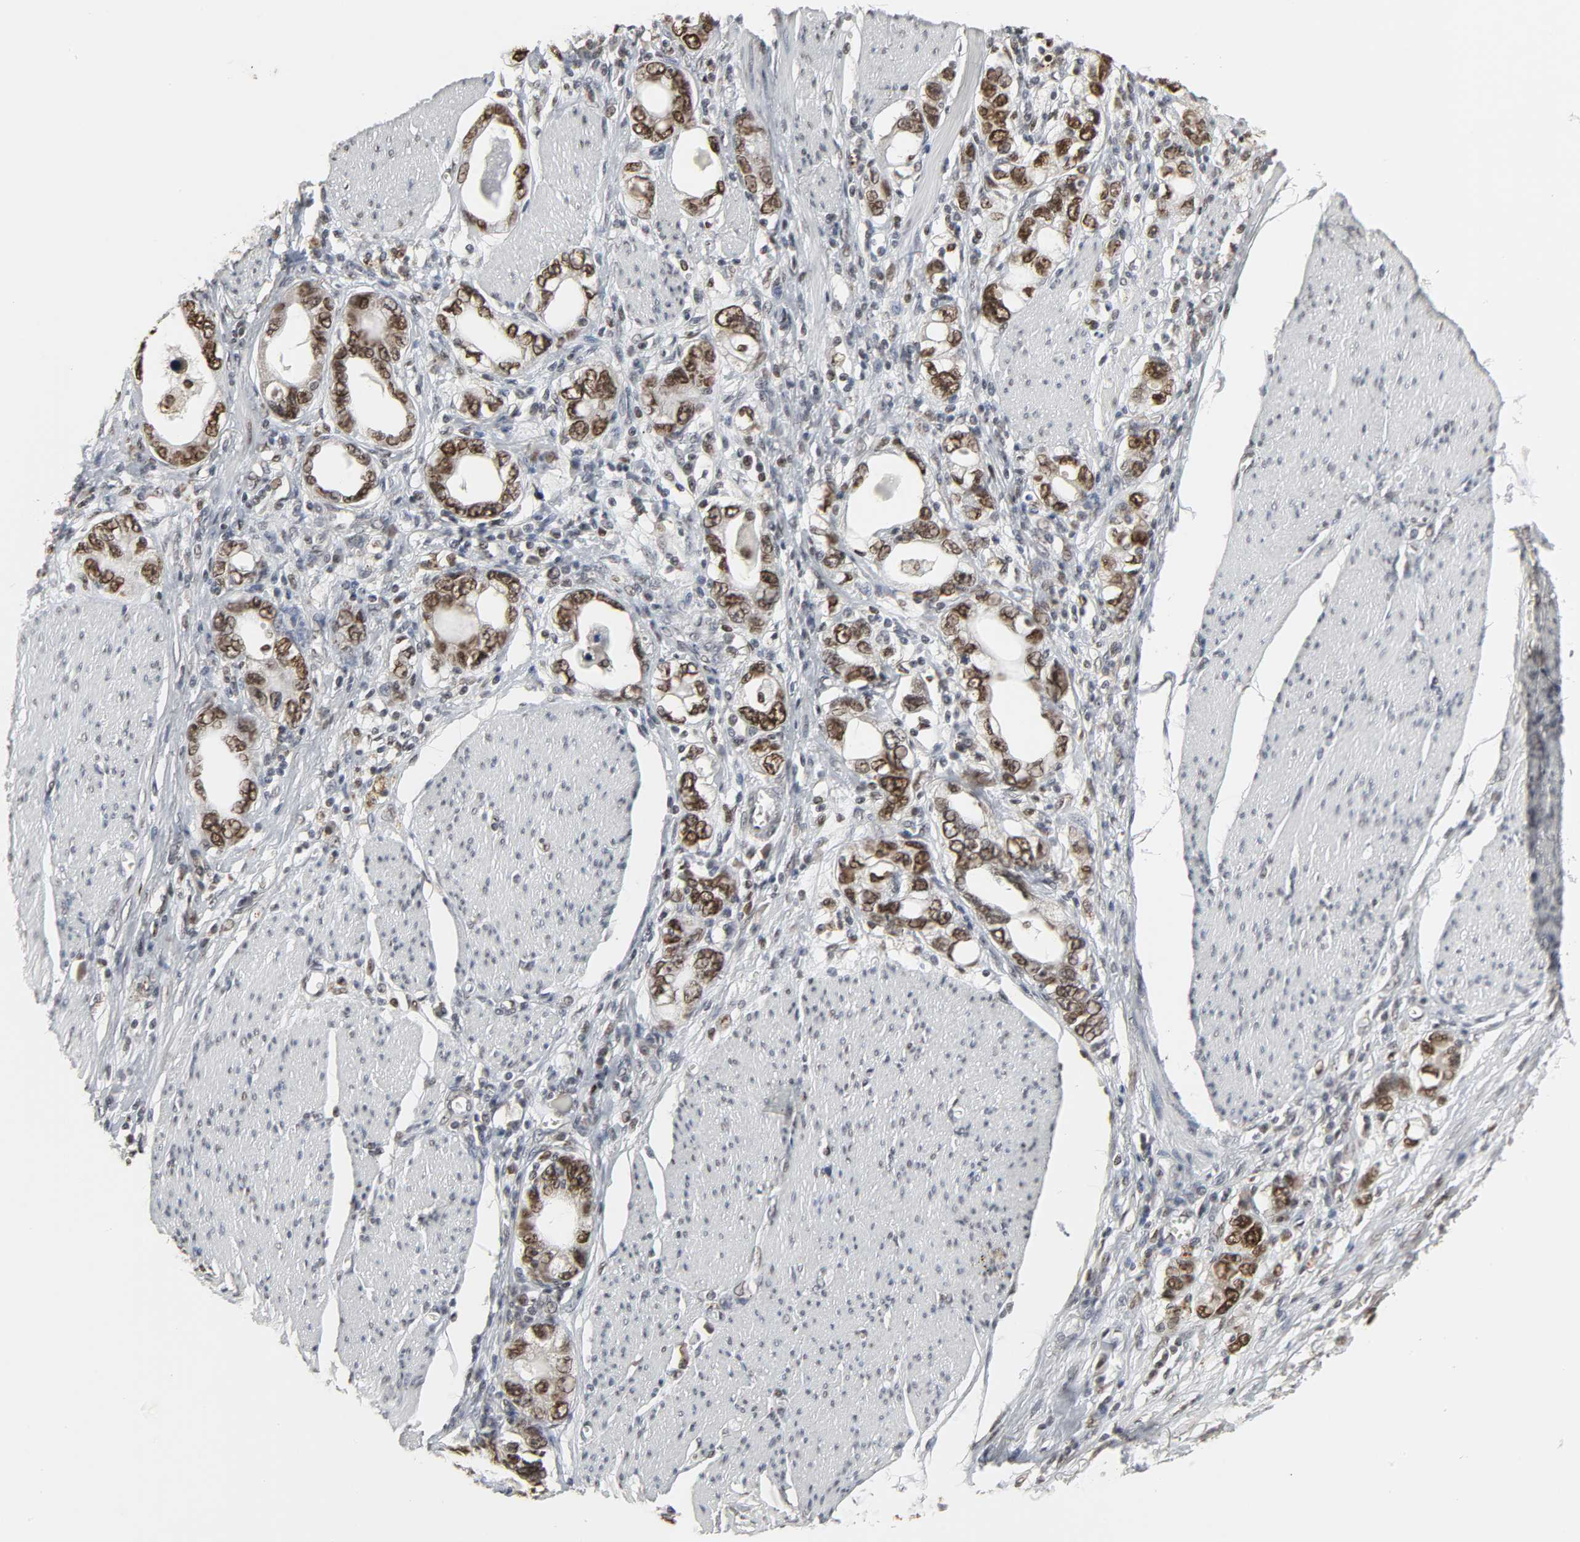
{"staining": {"intensity": "moderate", "quantity": ">75%", "location": "nuclear"}, "tissue": "stomach cancer", "cell_type": "Tumor cells", "image_type": "cancer", "snomed": [{"axis": "morphology", "description": "Adenocarcinoma, NOS"}, {"axis": "topography", "description": "Stomach, lower"}], "caption": "Protein expression analysis of human stomach adenocarcinoma reveals moderate nuclear expression in about >75% of tumor cells.", "gene": "DAZAP1", "patient": {"sex": "female", "age": 93}}